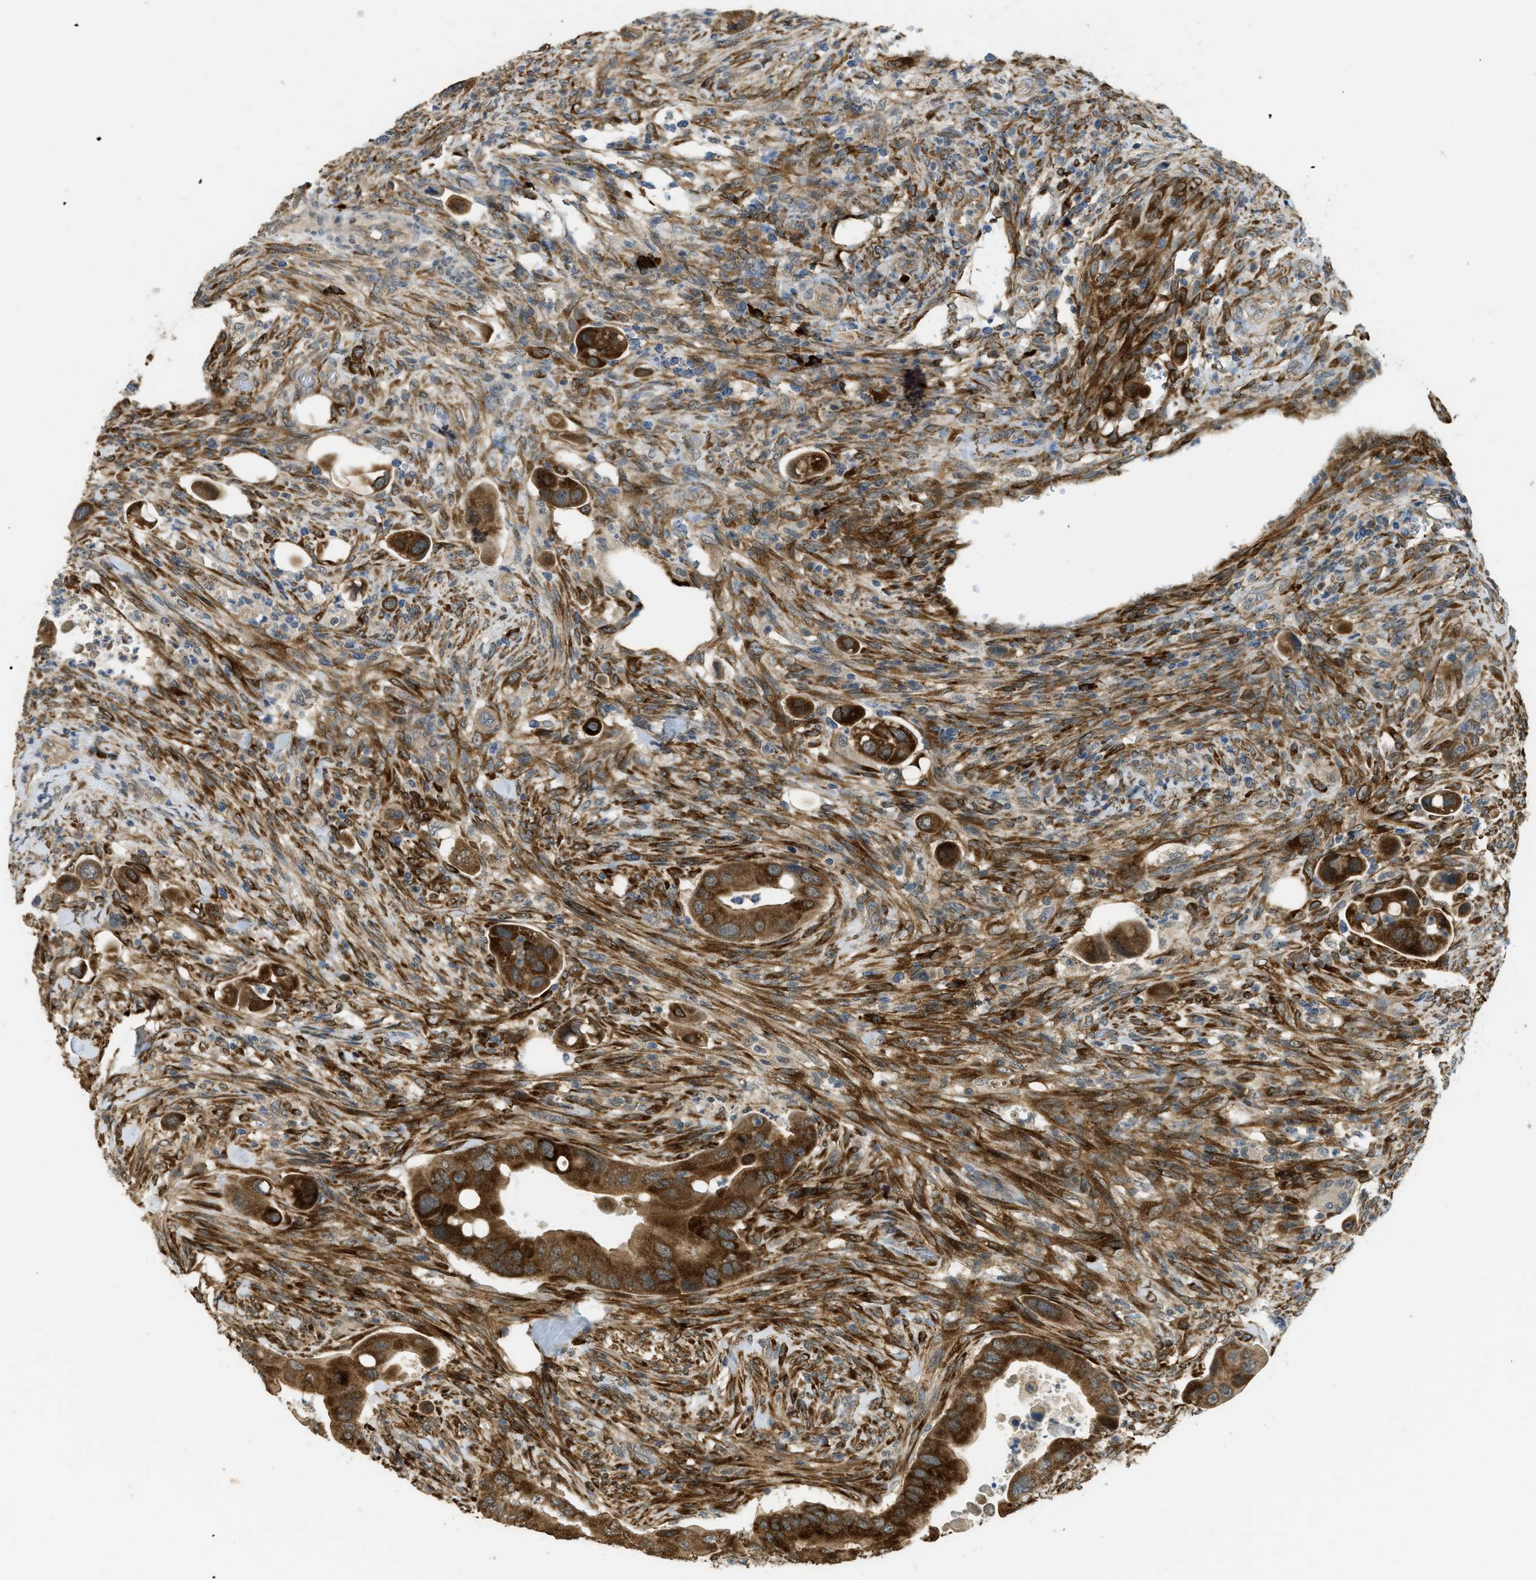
{"staining": {"intensity": "strong", "quantity": ">75%", "location": "cytoplasmic/membranous"}, "tissue": "colorectal cancer", "cell_type": "Tumor cells", "image_type": "cancer", "snomed": [{"axis": "morphology", "description": "Adenocarcinoma, NOS"}, {"axis": "topography", "description": "Rectum"}], "caption": "A brown stain highlights strong cytoplasmic/membranous expression of a protein in human colorectal cancer tumor cells.", "gene": "IGF2BP2", "patient": {"sex": "female", "age": 57}}